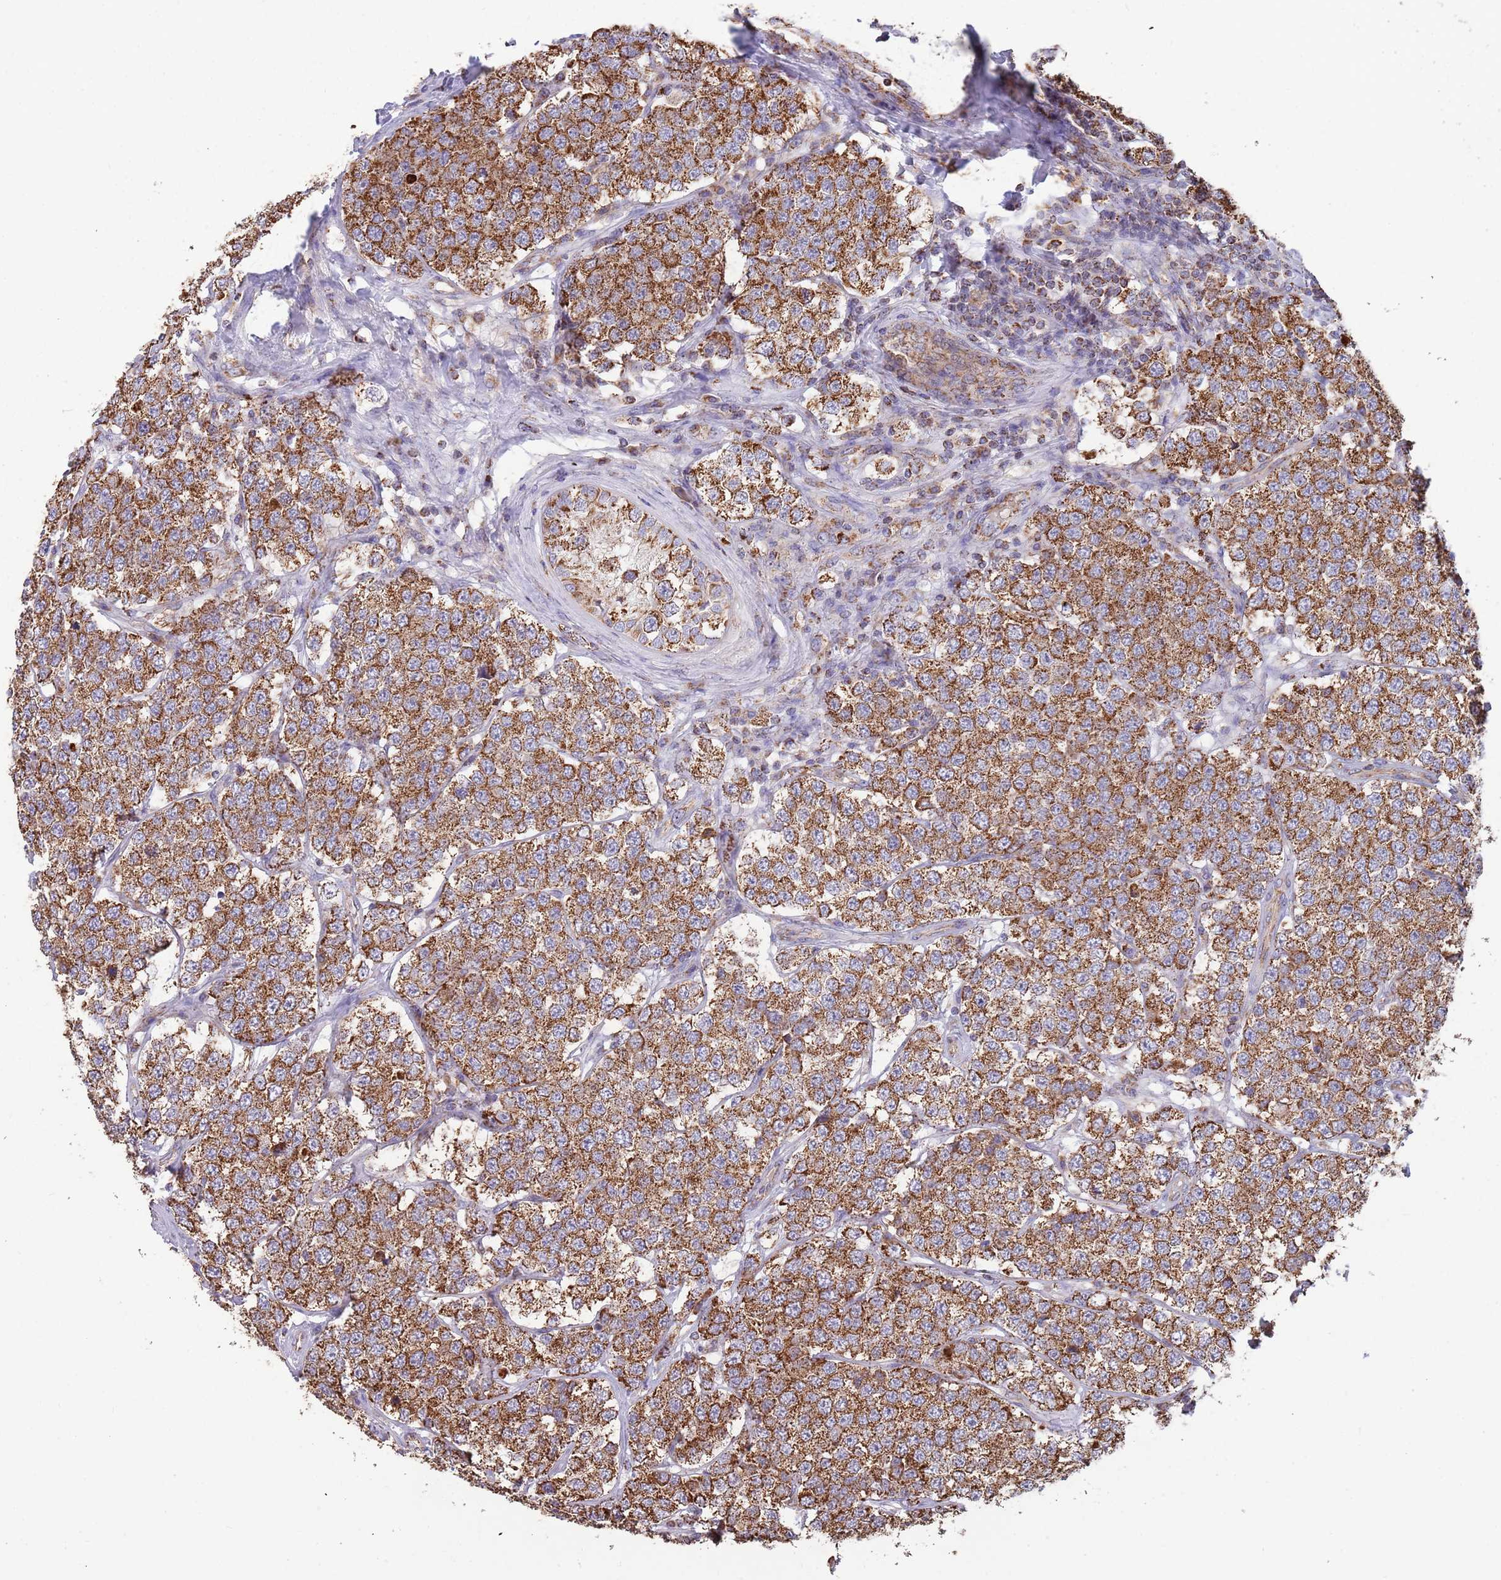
{"staining": {"intensity": "strong", "quantity": ">75%", "location": "cytoplasmic/membranous"}, "tissue": "testis cancer", "cell_type": "Tumor cells", "image_type": "cancer", "snomed": [{"axis": "morphology", "description": "Seminoma, NOS"}, {"axis": "topography", "description": "Testis"}], "caption": "This micrograph exhibits immunohistochemistry (IHC) staining of human seminoma (testis), with high strong cytoplasmic/membranous staining in approximately >75% of tumor cells.", "gene": "VPS16", "patient": {"sex": "male", "age": 34}}